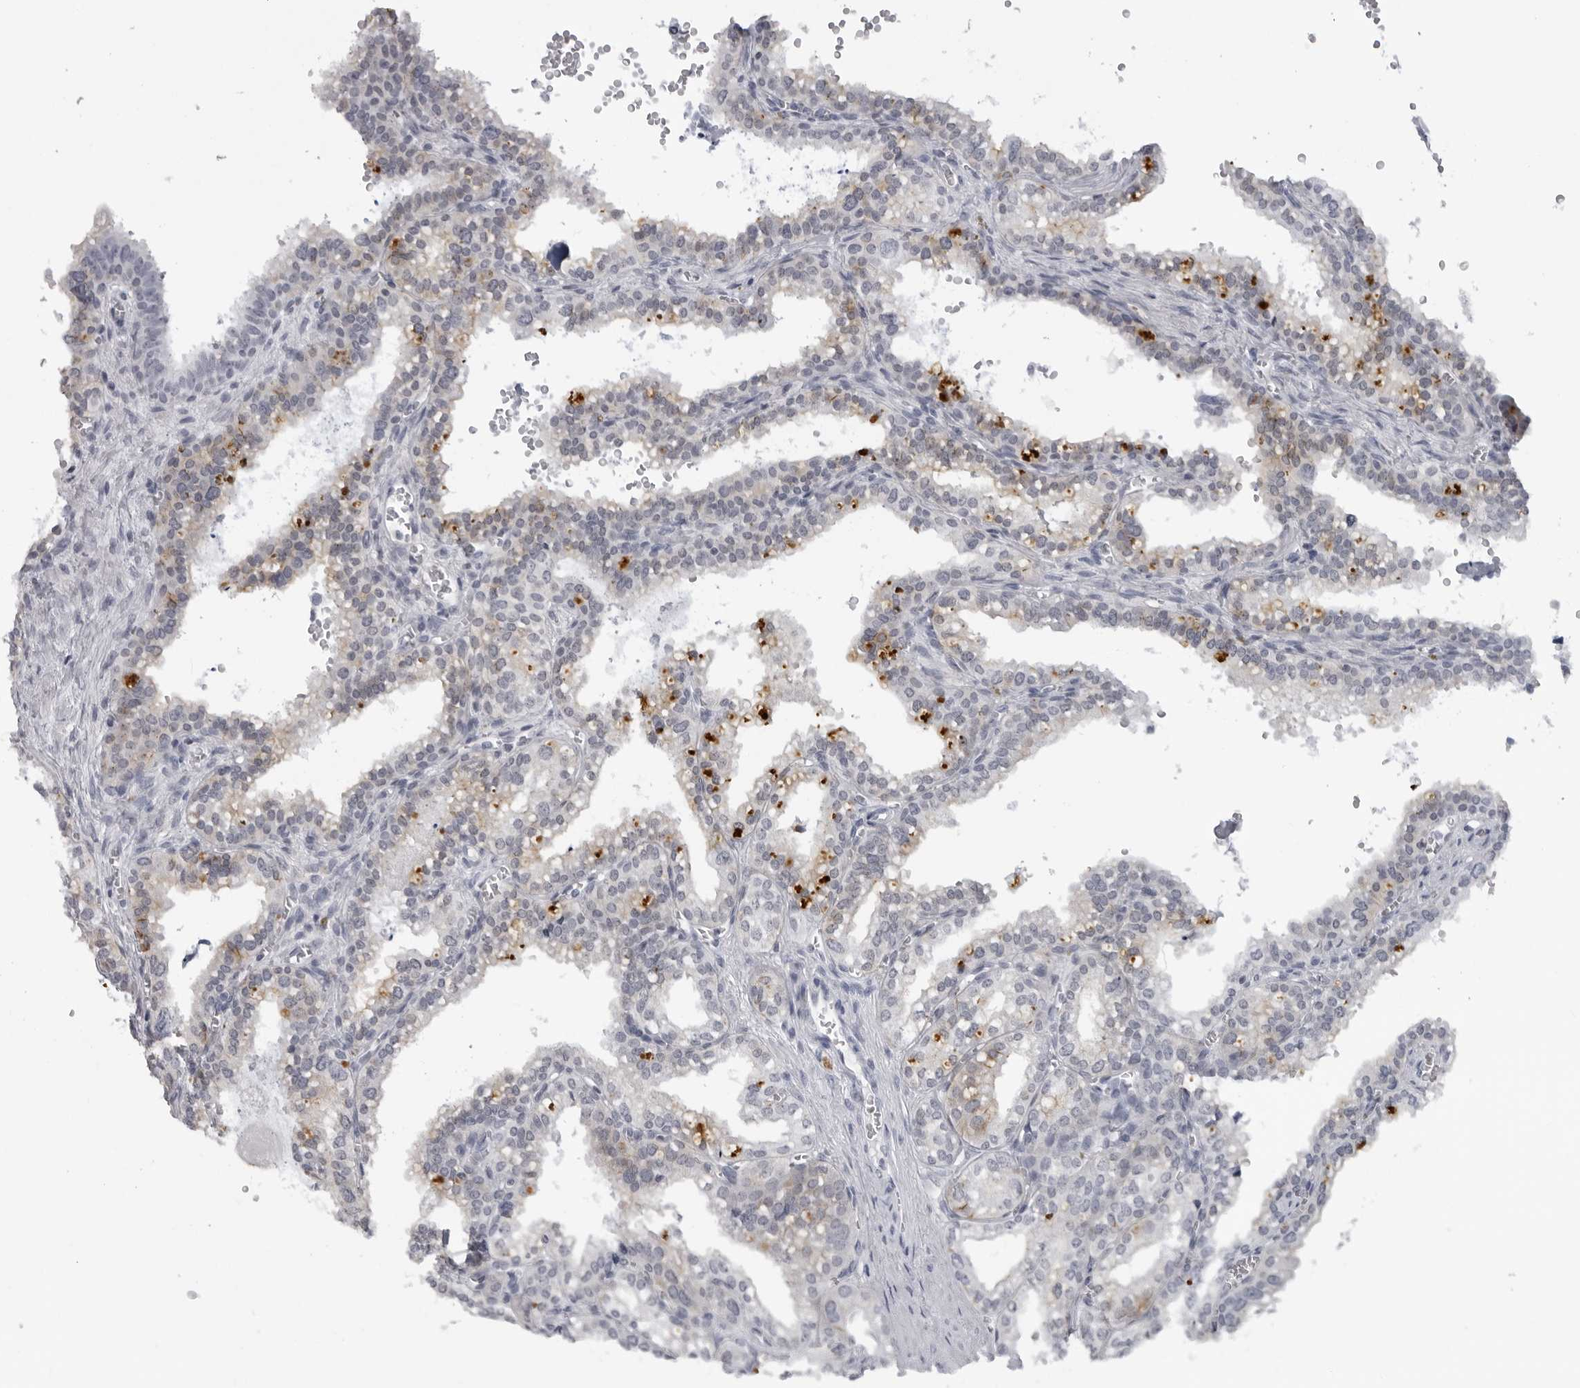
{"staining": {"intensity": "negative", "quantity": "none", "location": "none"}, "tissue": "seminal vesicle", "cell_type": "Glandular cells", "image_type": "normal", "snomed": [{"axis": "morphology", "description": "Normal tissue, NOS"}, {"axis": "topography", "description": "Prostate"}, {"axis": "topography", "description": "Seminal veicle"}], "caption": "Immunohistochemistry (IHC) micrograph of normal seminal vesicle: seminal vesicle stained with DAB (3,3'-diaminobenzidine) shows no significant protein expression in glandular cells. (Stains: DAB immunohistochemistry (IHC) with hematoxylin counter stain, Microscopy: brightfield microscopy at high magnification).", "gene": "DNALI1", "patient": {"sex": "male", "age": 51}}